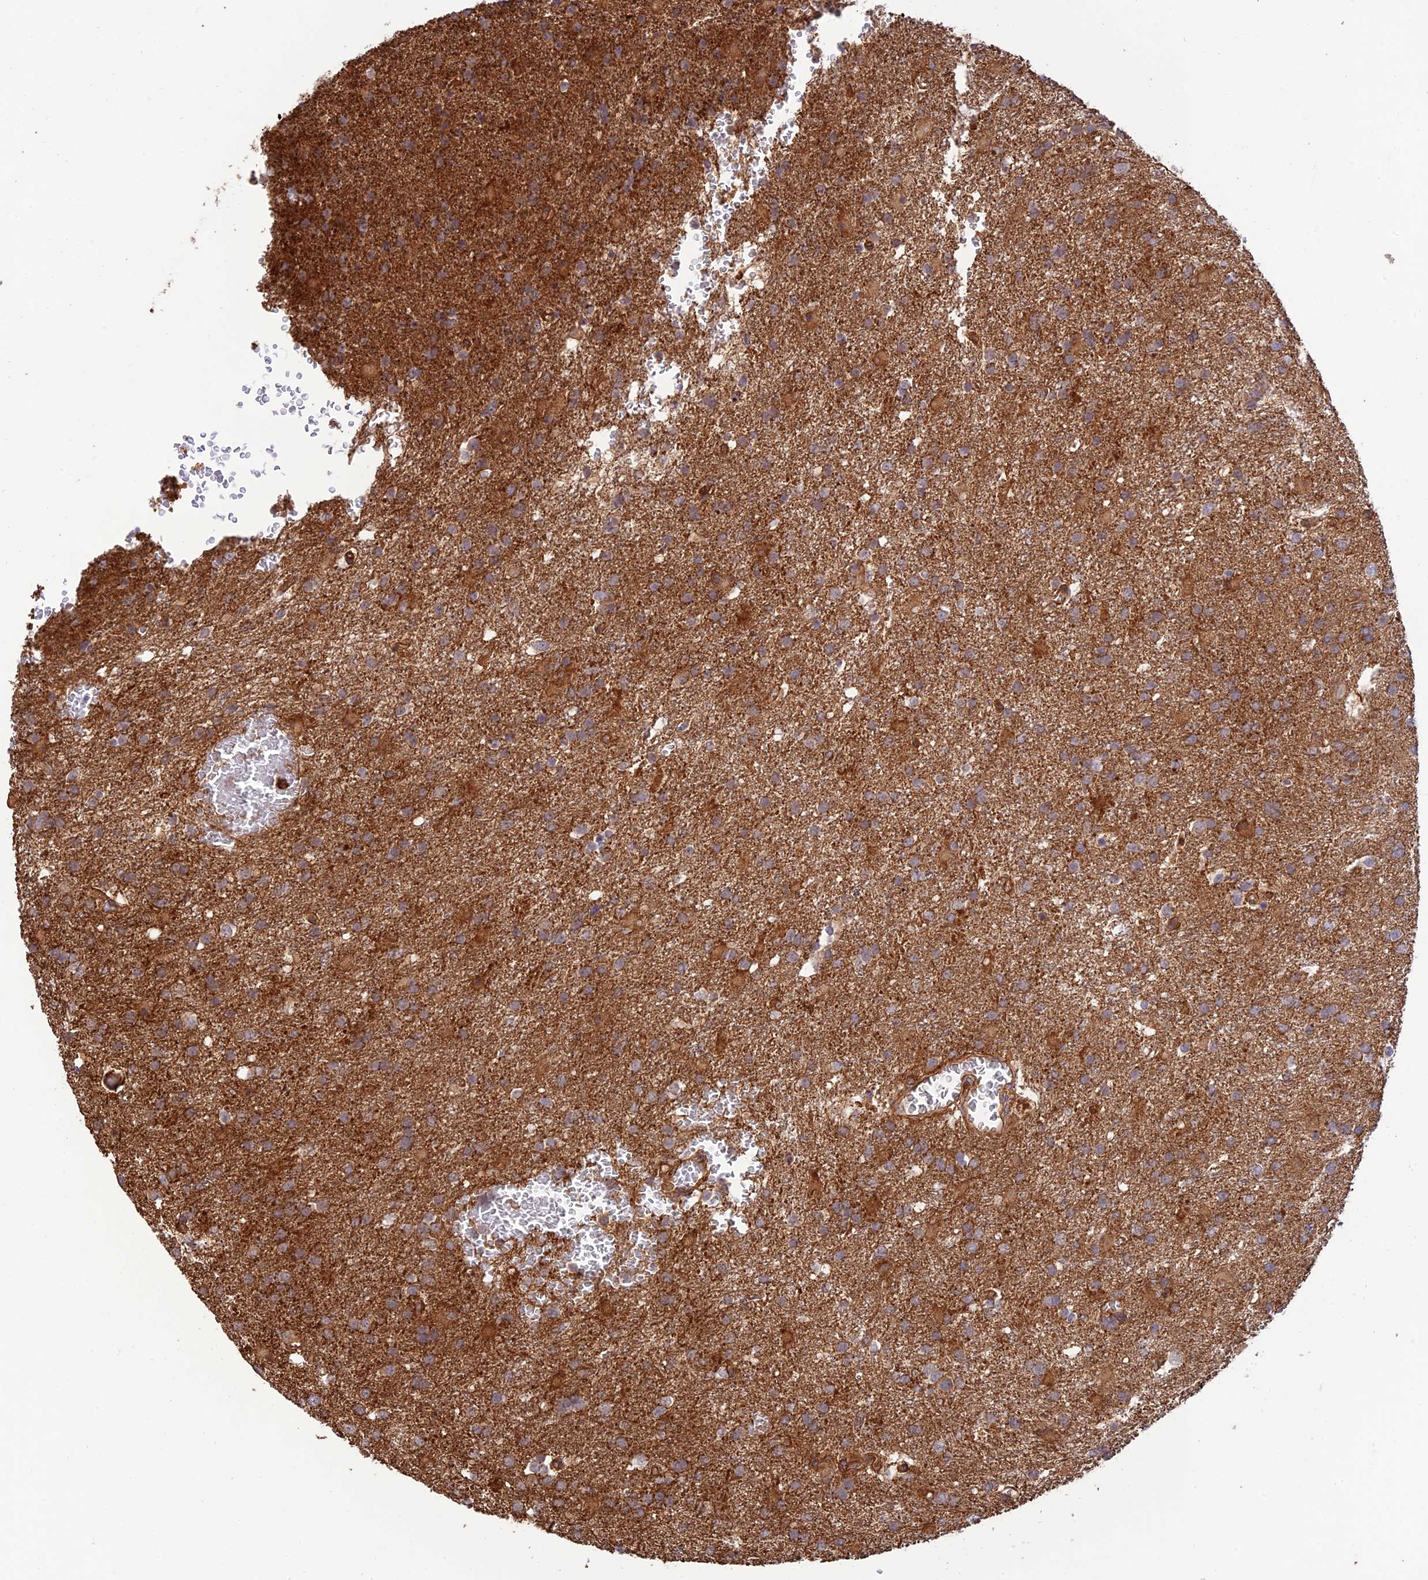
{"staining": {"intensity": "moderate", "quantity": "25%-75%", "location": "cytoplasmic/membranous"}, "tissue": "glioma", "cell_type": "Tumor cells", "image_type": "cancer", "snomed": [{"axis": "morphology", "description": "Glioma, malignant, High grade"}, {"axis": "topography", "description": "Brain"}], "caption": "A medium amount of moderate cytoplasmic/membranous expression is identified in about 25%-75% of tumor cells in malignant glioma (high-grade) tissue. The protein is stained brown, and the nuclei are stained in blue (DAB IHC with brightfield microscopy, high magnification).", "gene": "HOMER2", "patient": {"sex": "female", "age": 74}}